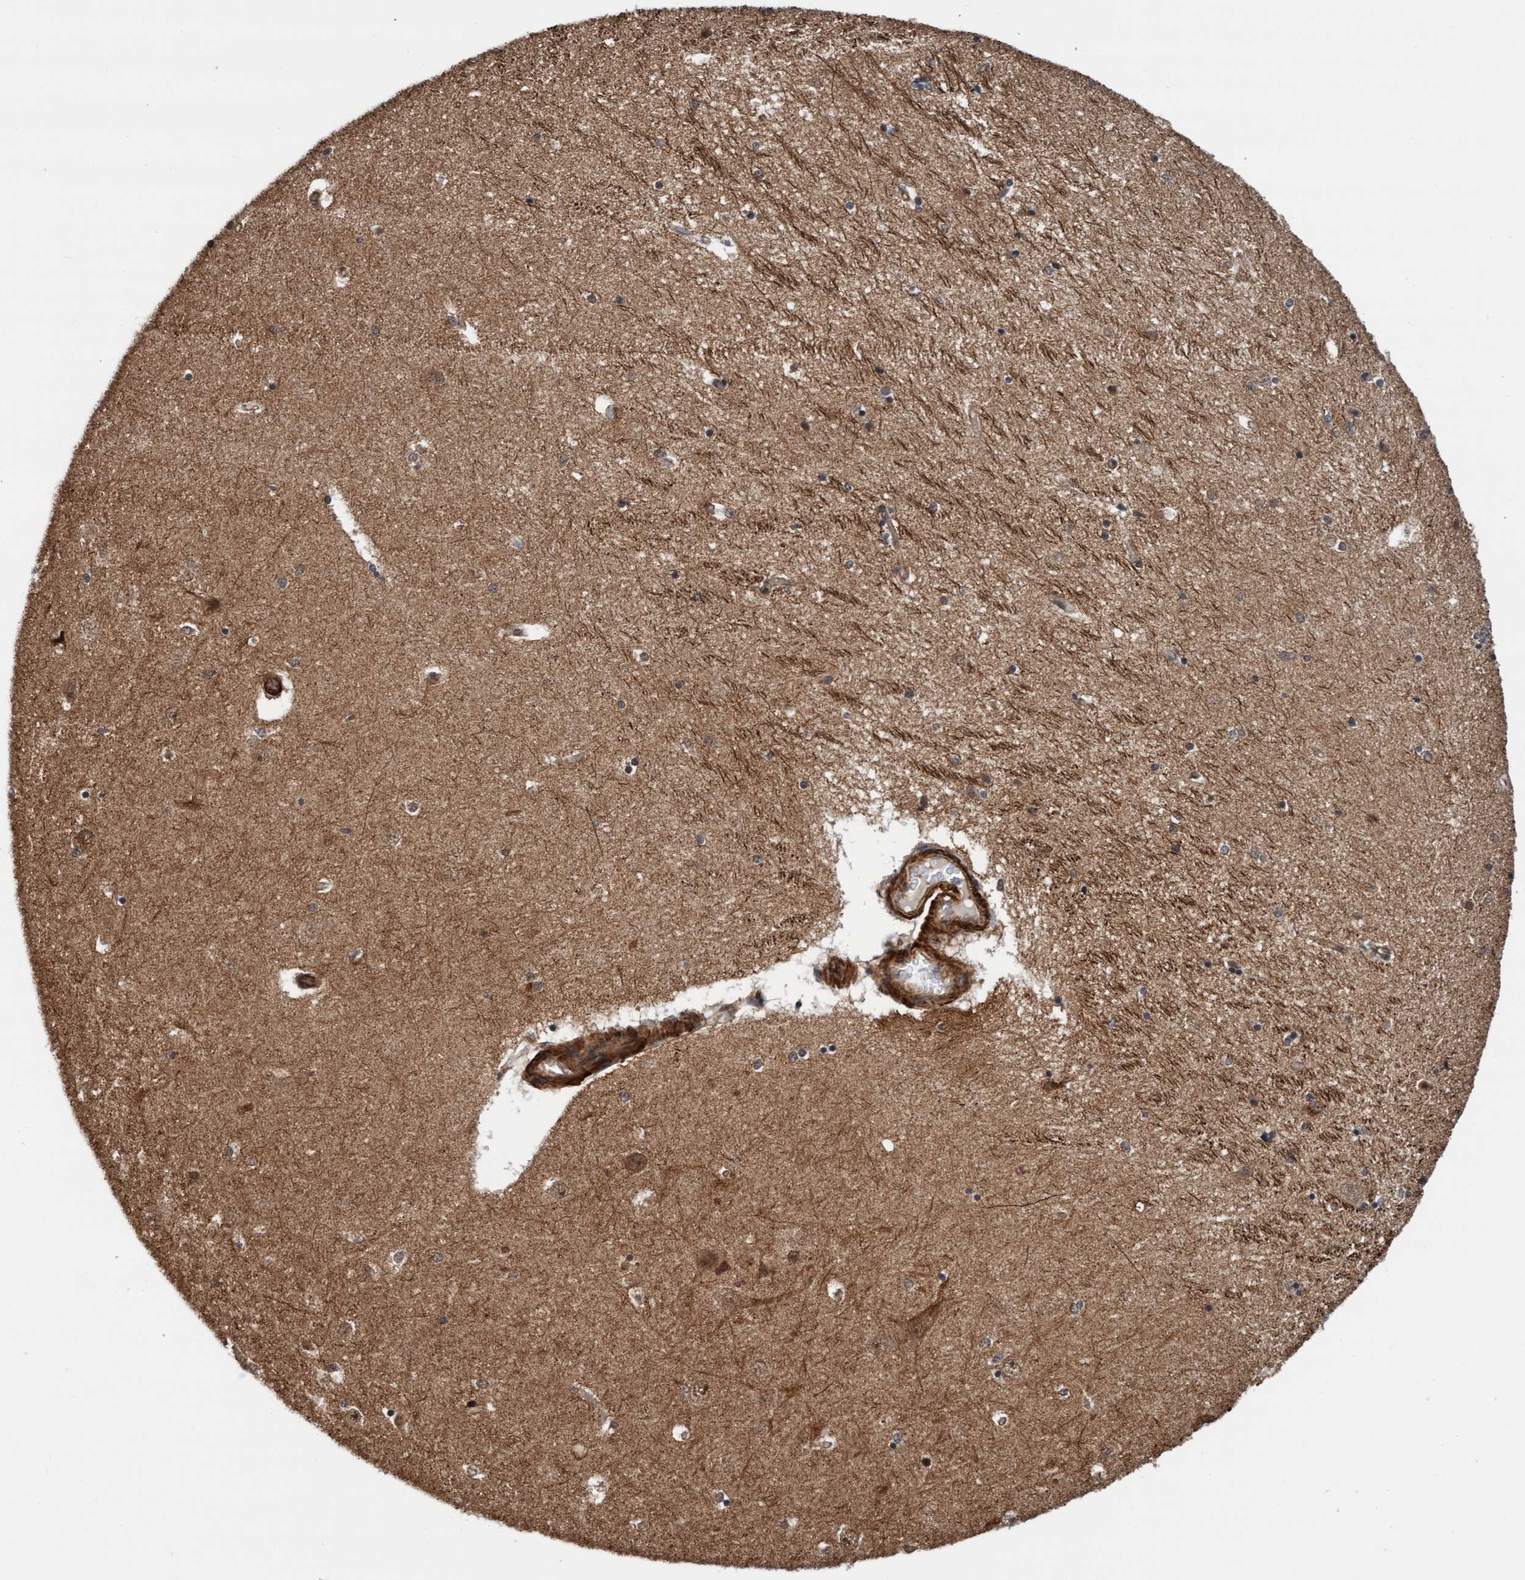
{"staining": {"intensity": "moderate", "quantity": "25%-75%", "location": "cytoplasmic/membranous"}, "tissue": "hippocampus", "cell_type": "Glial cells", "image_type": "normal", "snomed": [{"axis": "morphology", "description": "Normal tissue, NOS"}, {"axis": "topography", "description": "Hippocampus"}], "caption": "This image reveals IHC staining of unremarkable hippocampus, with medium moderate cytoplasmic/membranous staining in approximately 25%-75% of glial cells.", "gene": "STXBP4", "patient": {"sex": "female", "age": 54}}